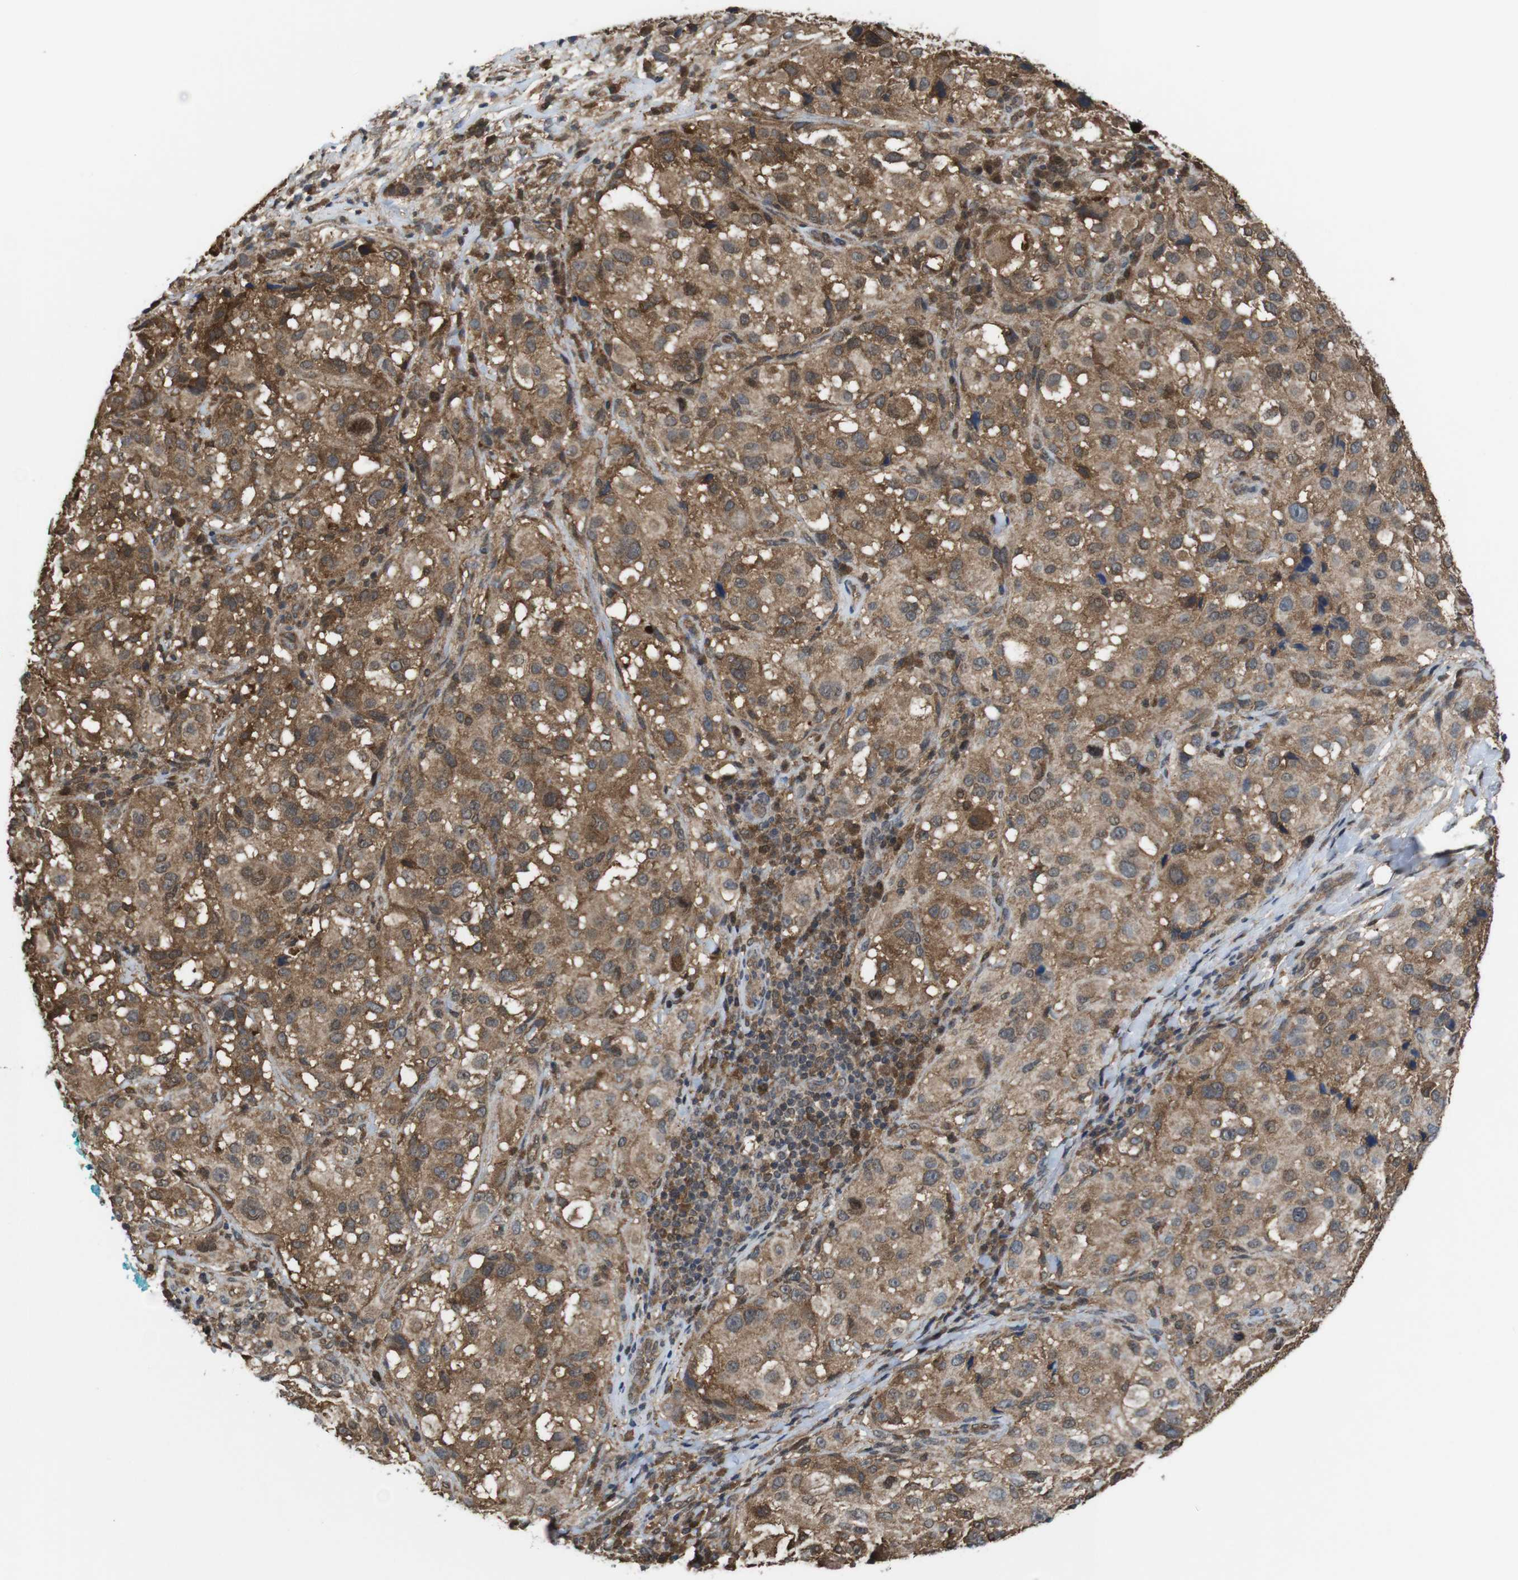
{"staining": {"intensity": "moderate", "quantity": ">75%", "location": "cytoplasmic/membranous"}, "tissue": "melanoma", "cell_type": "Tumor cells", "image_type": "cancer", "snomed": [{"axis": "morphology", "description": "Necrosis, NOS"}, {"axis": "morphology", "description": "Malignant melanoma, NOS"}, {"axis": "topography", "description": "Skin"}], "caption": "Immunohistochemistry (IHC) staining of melanoma, which demonstrates medium levels of moderate cytoplasmic/membranous staining in about >75% of tumor cells indicating moderate cytoplasmic/membranous protein staining. The staining was performed using DAB (3,3'-diaminobenzidine) (brown) for protein detection and nuclei were counterstained in hematoxylin (blue).", "gene": "YWHAG", "patient": {"sex": "female", "age": 87}}